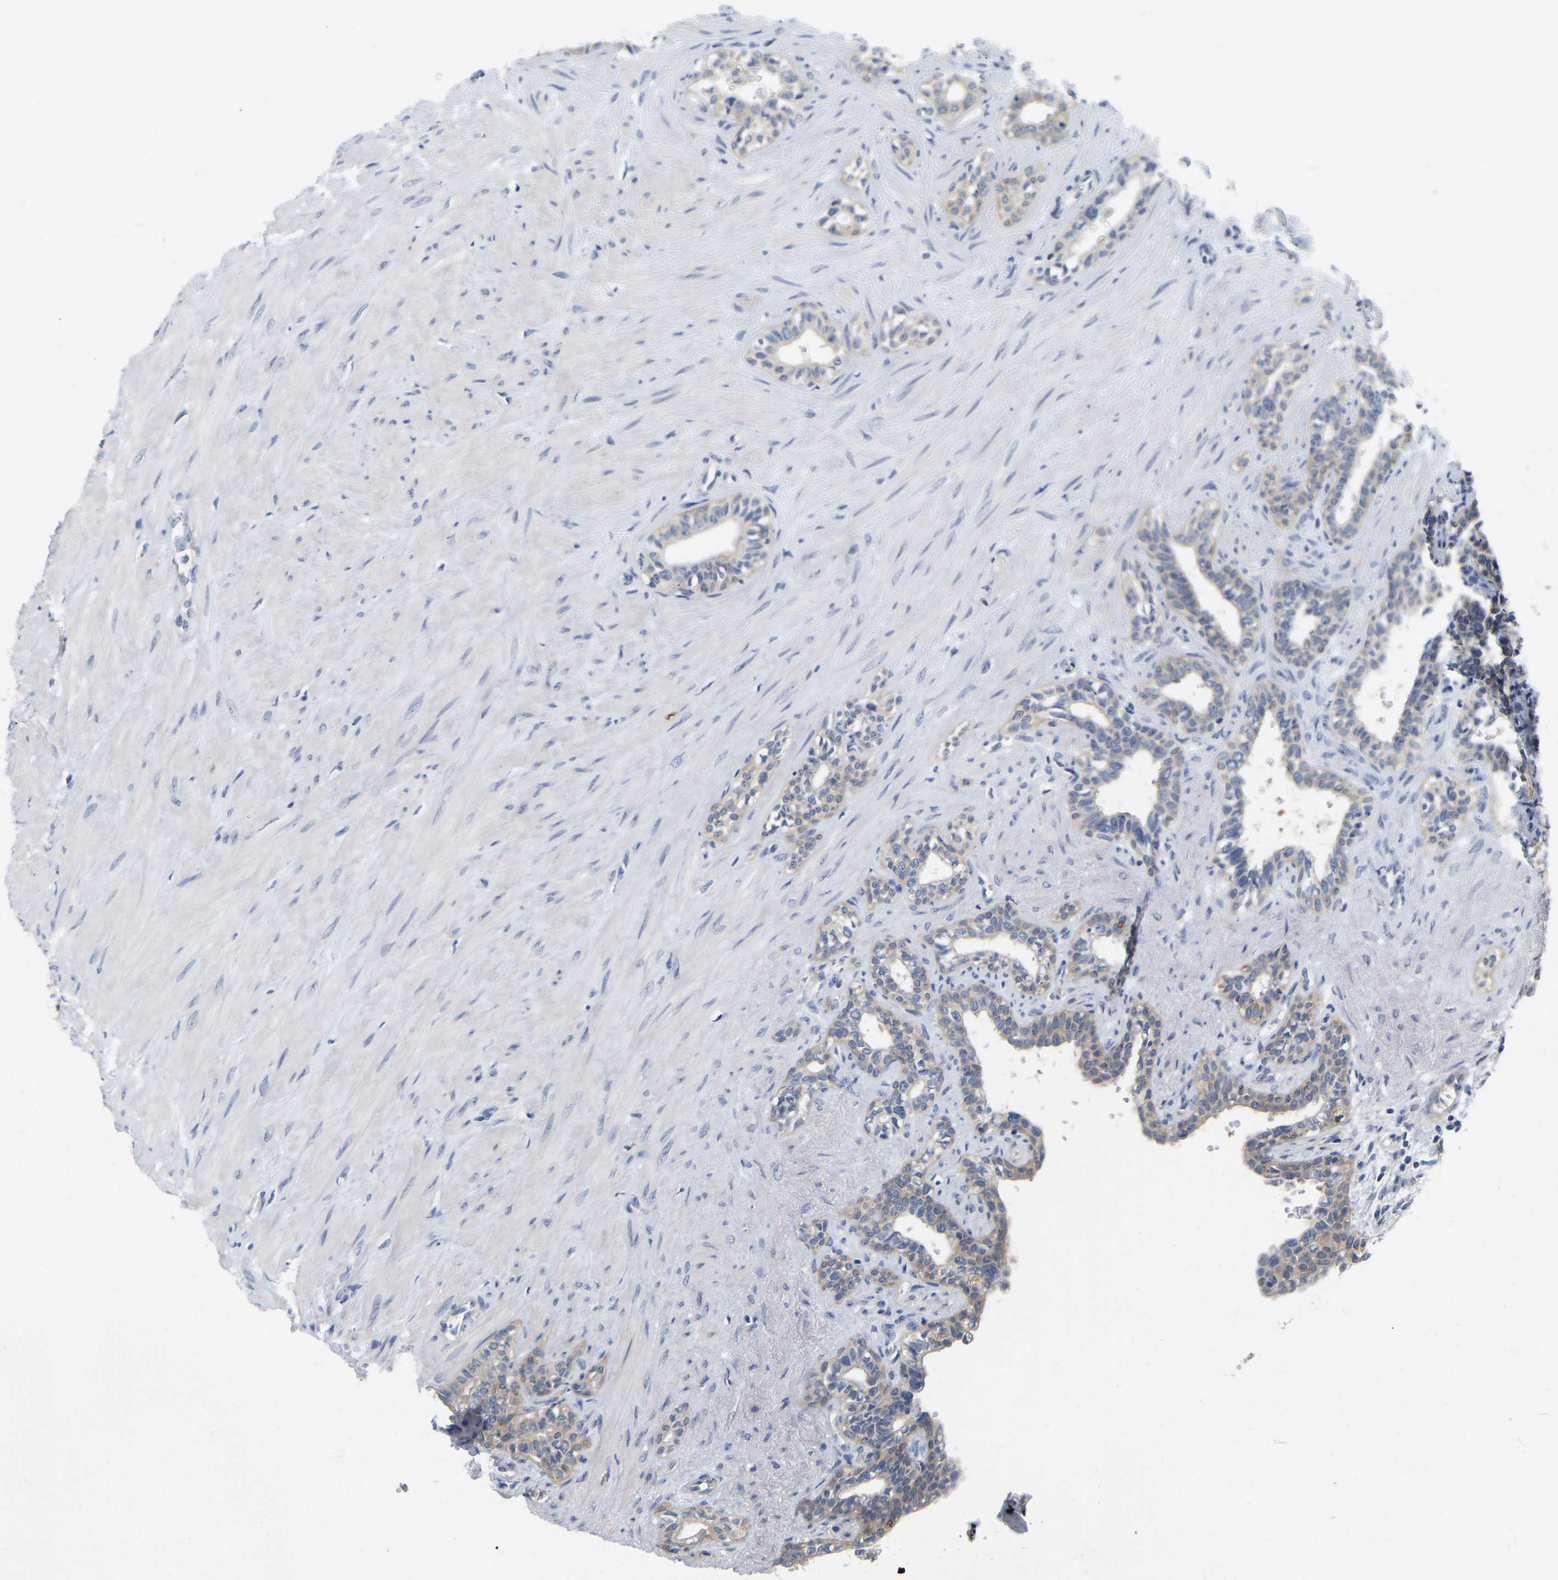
{"staining": {"intensity": "weak", "quantity": "<25%", "location": "cytoplasmic/membranous"}, "tissue": "seminal vesicle", "cell_type": "Glandular cells", "image_type": "normal", "snomed": [{"axis": "morphology", "description": "Normal tissue, NOS"}, {"axis": "morphology", "description": "Adenocarcinoma, High grade"}, {"axis": "topography", "description": "Prostate"}, {"axis": "topography", "description": "Seminal veicle"}], "caption": "Immunohistochemistry photomicrograph of unremarkable seminal vesicle: human seminal vesicle stained with DAB (3,3'-diaminobenzidine) demonstrates no significant protein staining in glandular cells.", "gene": "WIPI2", "patient": {"sex": "male", "age": 55}}